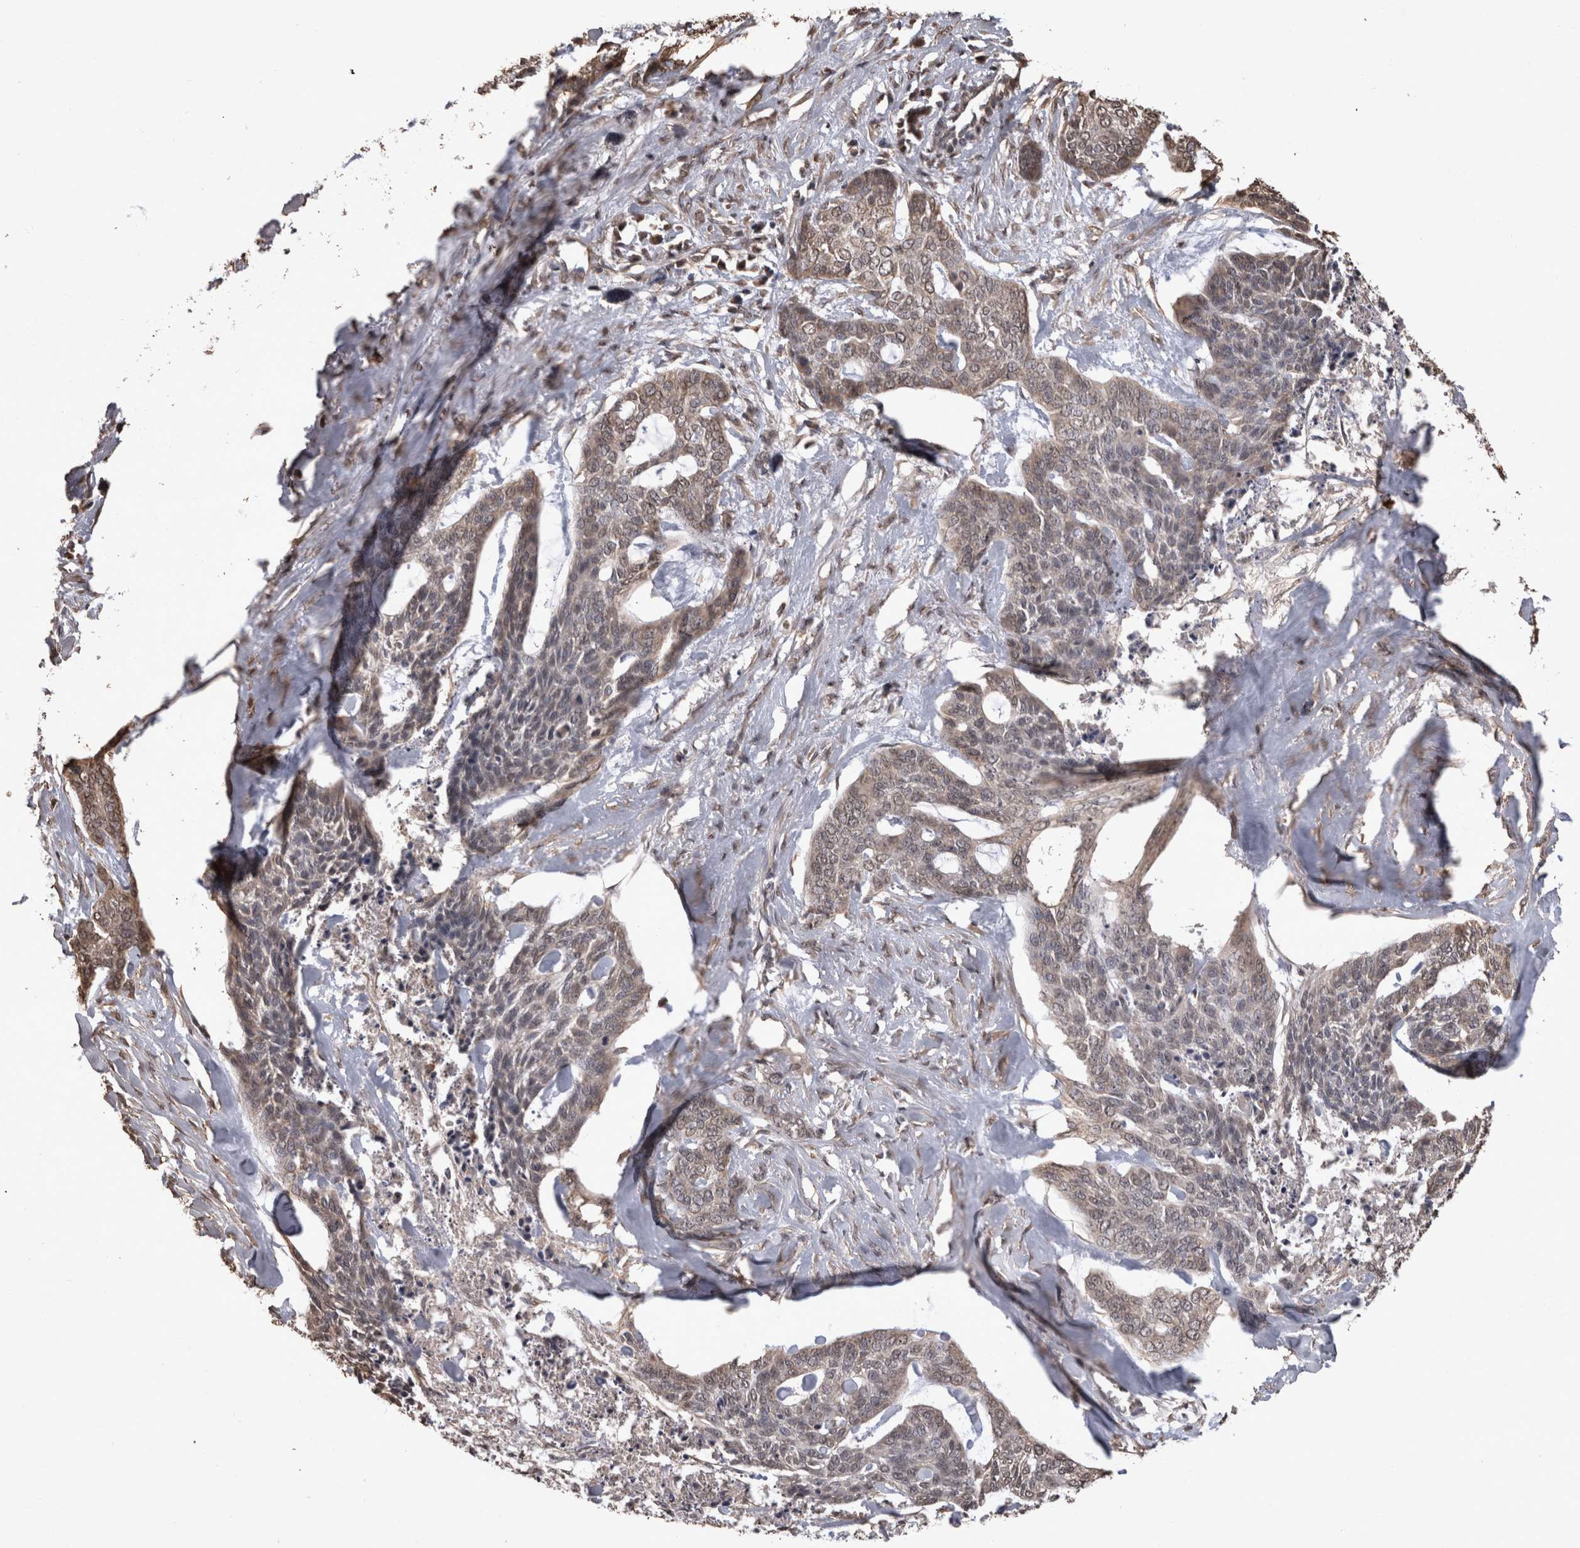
{"staining": {"intensity": "moderate", "quantity": "25%-75%", "location": "cytoplasmic/membranous"}, "tissue": "skin cancer", "cell_type": "Tumor cells", "image_type": "cancer", "snomed": [{"axis": "morphology", "description": "Basal cell carcinoma"}, {"axis": "topography", "description": "Skin"}], "caption": "Skin cancer tissue shows moderate cytoplasmic/membranous positivity in approximately 25%-75% of tumor cells", "gene": "SOCS5", "patient": {"sex": "female", "age": 64}}